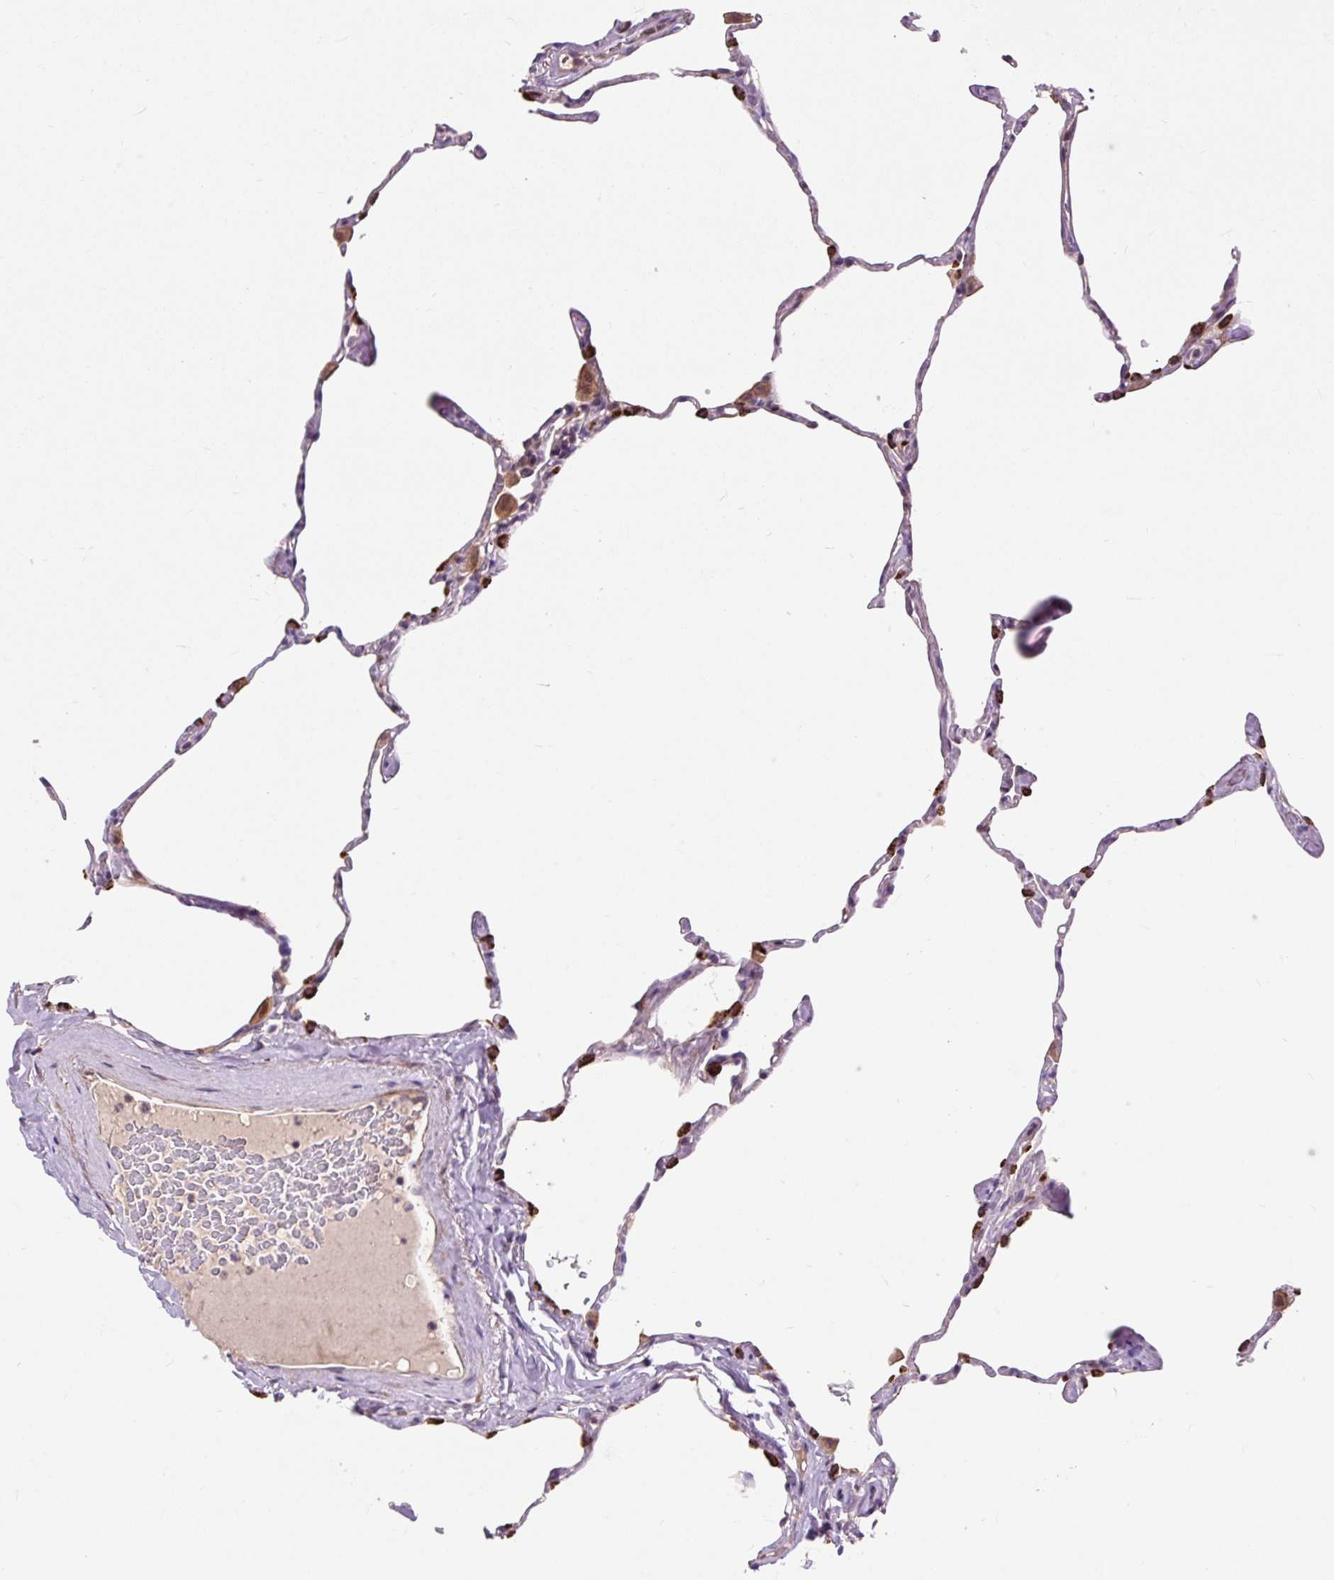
{"staining": {"intensity": "strong", "quantity": "25%-75%", "location": "cytoplasmic/membranous"}, "tissue": "lung", "cell_type": "Alveolar cells", "image_type": "normal", "snomed": [{"axis": "morphology", "description": "Normal tissue, NOS"}, {"axis": "topography", "description": "Lung"}], "caption": "Alveolar cells exhibit strong cytoplasmic/membranous expression in approximately 25%-75% of cells in normal lung. (DAB (3,3'-diaminobenzidine) IHC with brightfield microscopy, high magnification).", "gene": "PRIMPOL", "patient": {"sex": "male", "age": 65}}